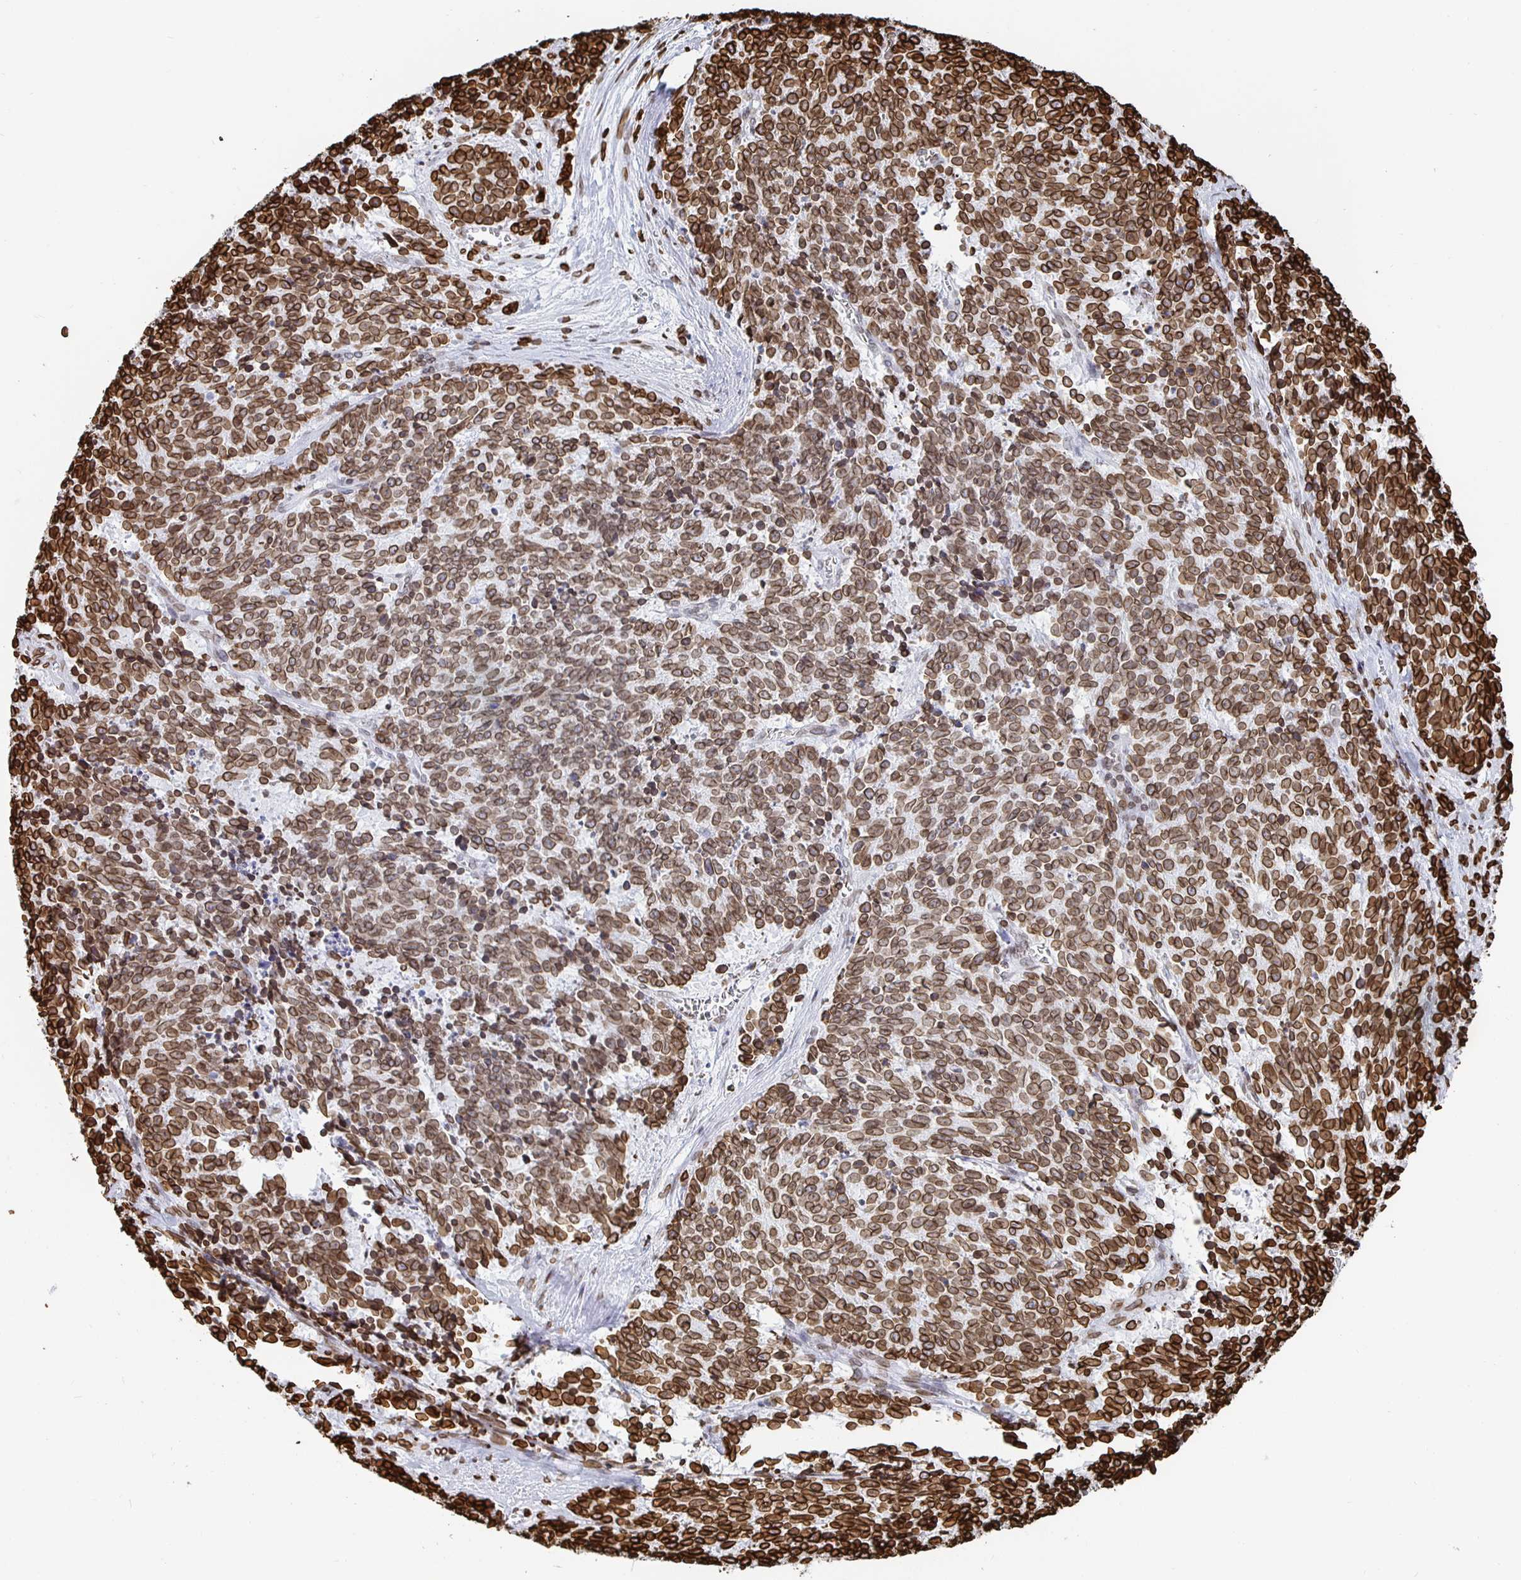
{"staining": {"intensity": "moderate", "quantity": ">75%", "location": "cytoplasmic/membranous,nuclear"}, "tissue": "cervical cancer", "cell_type": "Tumor cells", "image_type": "cancer", "snomed": [{"axis": "morphology", "description": "Squamous cell carcinoma, NOS"}, {"axis": "topography", "description": "Cervix"}], "caption": "A photomicrograph of cervical squamous cell carcinoma stained for a protein shows moderate cytoplasmic/membranous and nuclear brown staining in tumor cells. (DAB (3,3'-diaminobenzidine) IHC, brown staining for protein, blue staining for nuclei).", "gene": "LMNB1", "patient": {"sex": "female", "age": 29}}